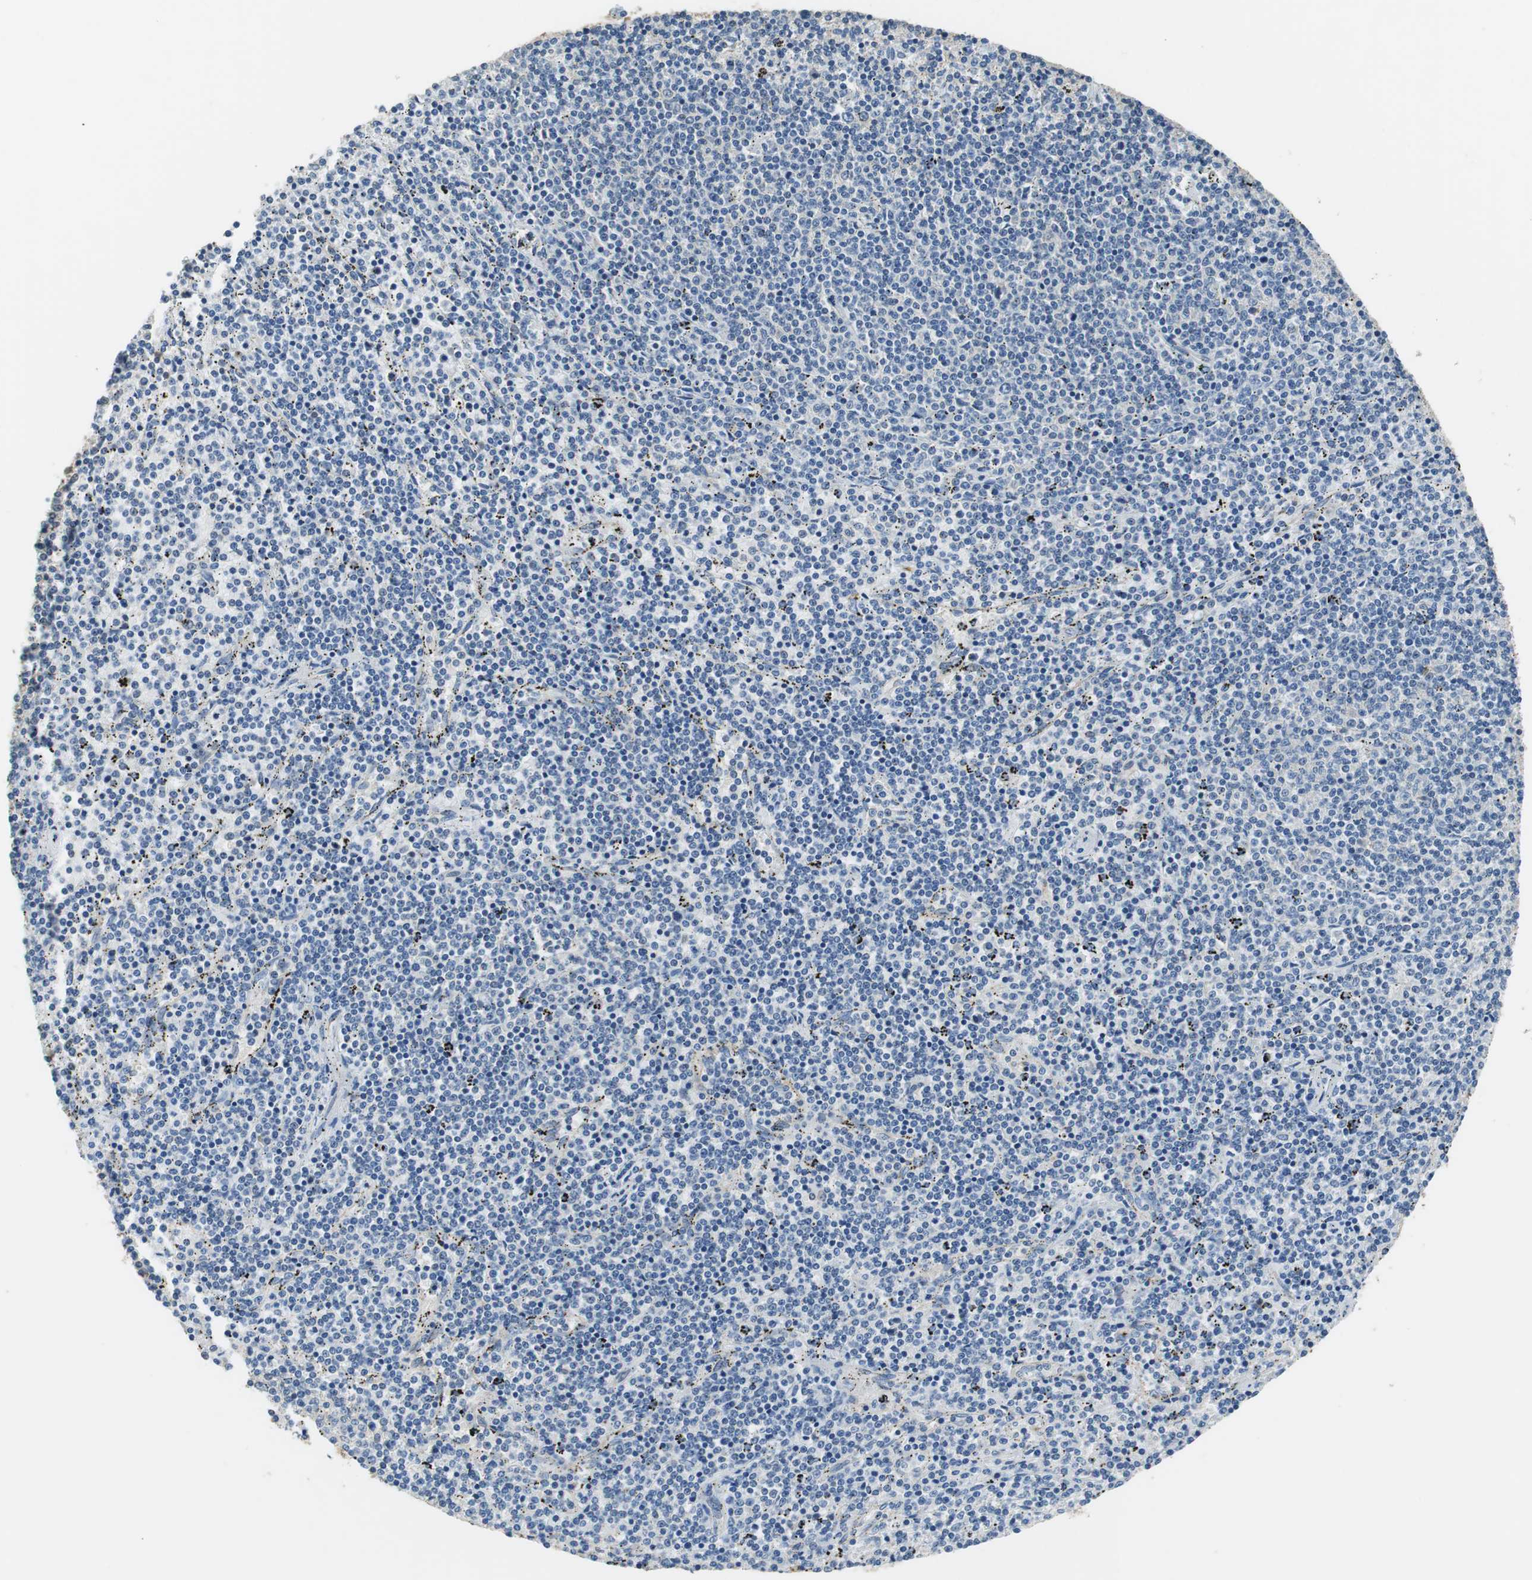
{"staining": {"intensity": "negative", "quantity": "none", "location": "none"}, "tissue": "lymphoma", "cell_type": "Tumor cells", "image_type": "cancer", "snomed": [{"axis": "morphology", "description": "Malignant lymphoma, non-Hodgkin's type, Low grade"}, {"axis": "topography", "description": "Spleen"}], "caption": "IHC image of human malignant lymphoma, non-Hodgkin's type (low-grade) stained for a protein (brown), which demonstrates no positivity in tumor cells.", "gene": "ALDH4A1", "patient": {"sex": "female", "age": 50}}